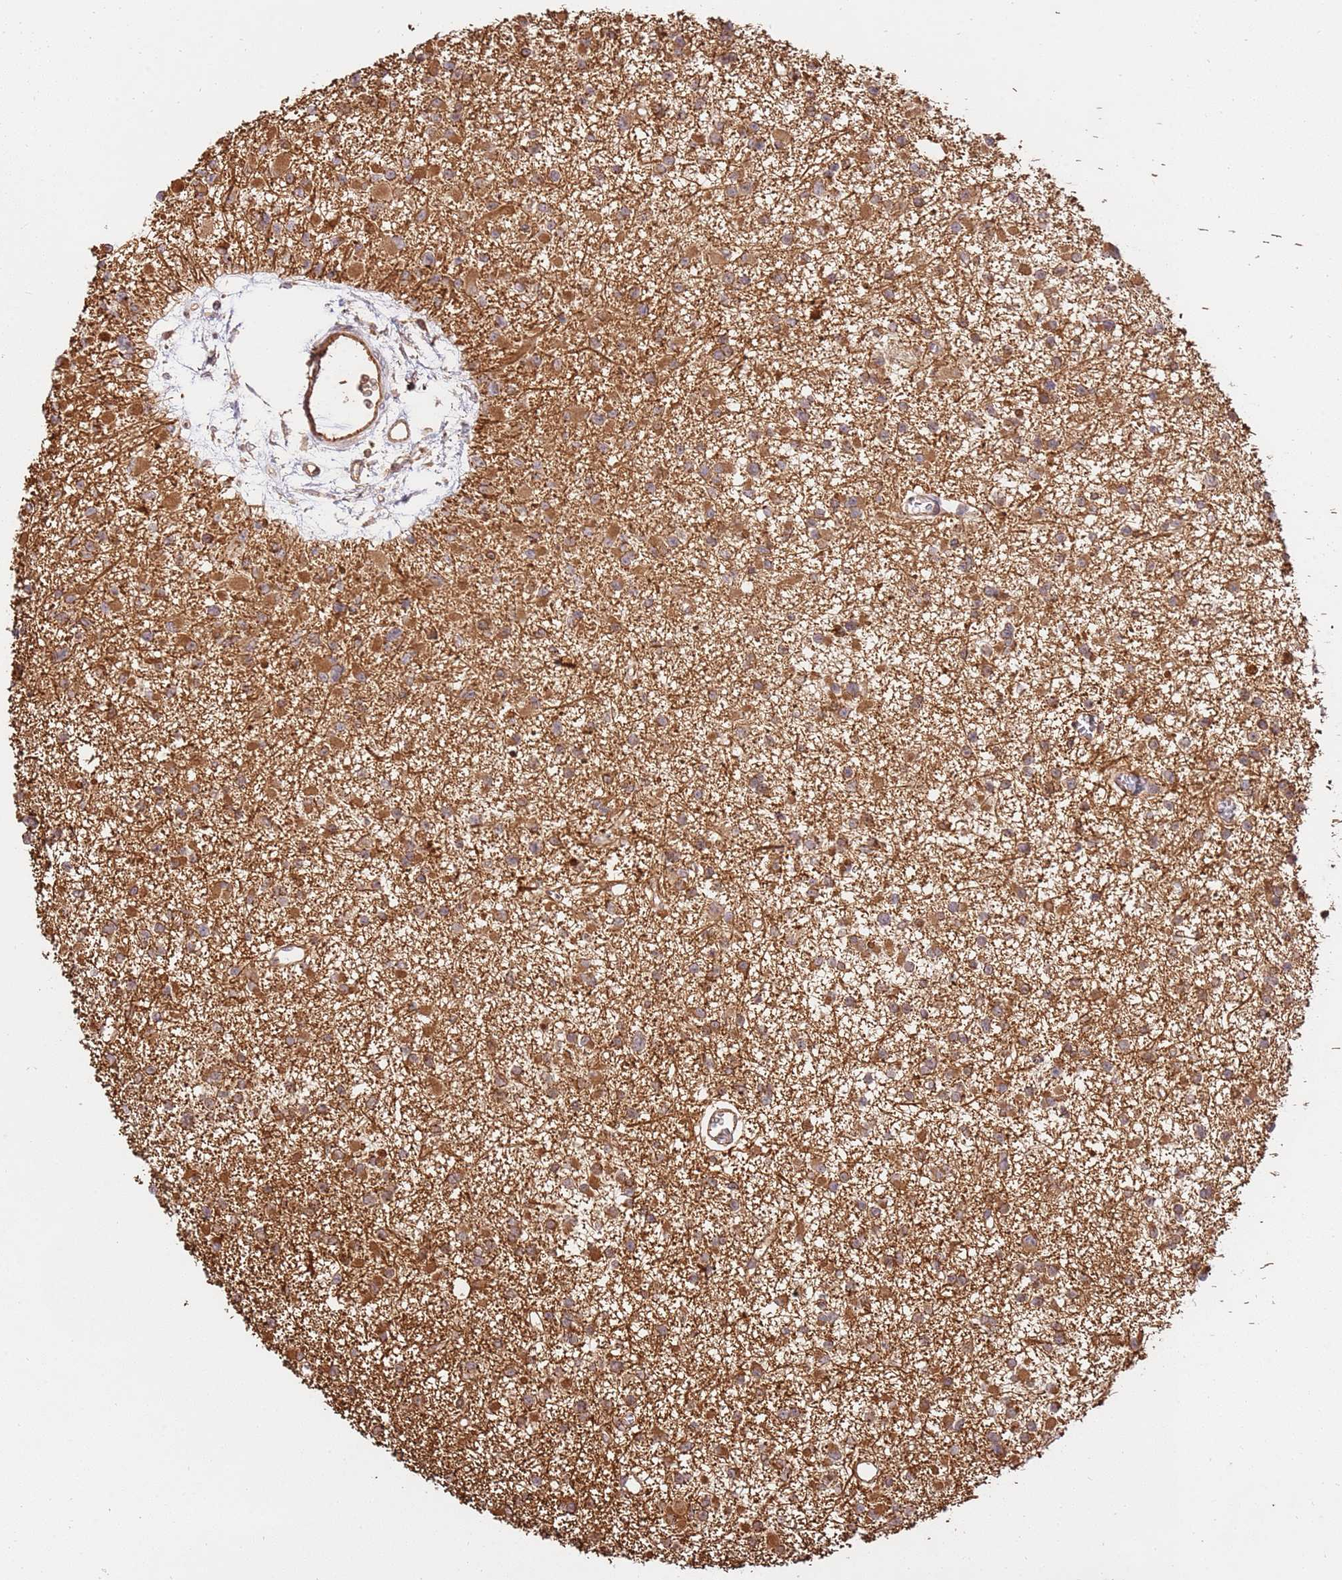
{"staining": {"intensity": "moderate", "quantity": ">75%", "location": "cytoplasmic/membranous"}, "tissue": "glioma", "cell_type": "Tumor cells", "image_type": "cancer", "snomed": [{"axis": "morphology", "description": "Glioma, malignant, Low grade"}, {"axis": "topography", "description": "Brain"}], "caption": "Human malignant low-grade glioma stained for a protein (brown) displays moderate cytoplasmic/membranous positive expression in about >75% of tumor cells.", "gene": "KATNAL2", "patient": {"sex": "female", "age": 22}}